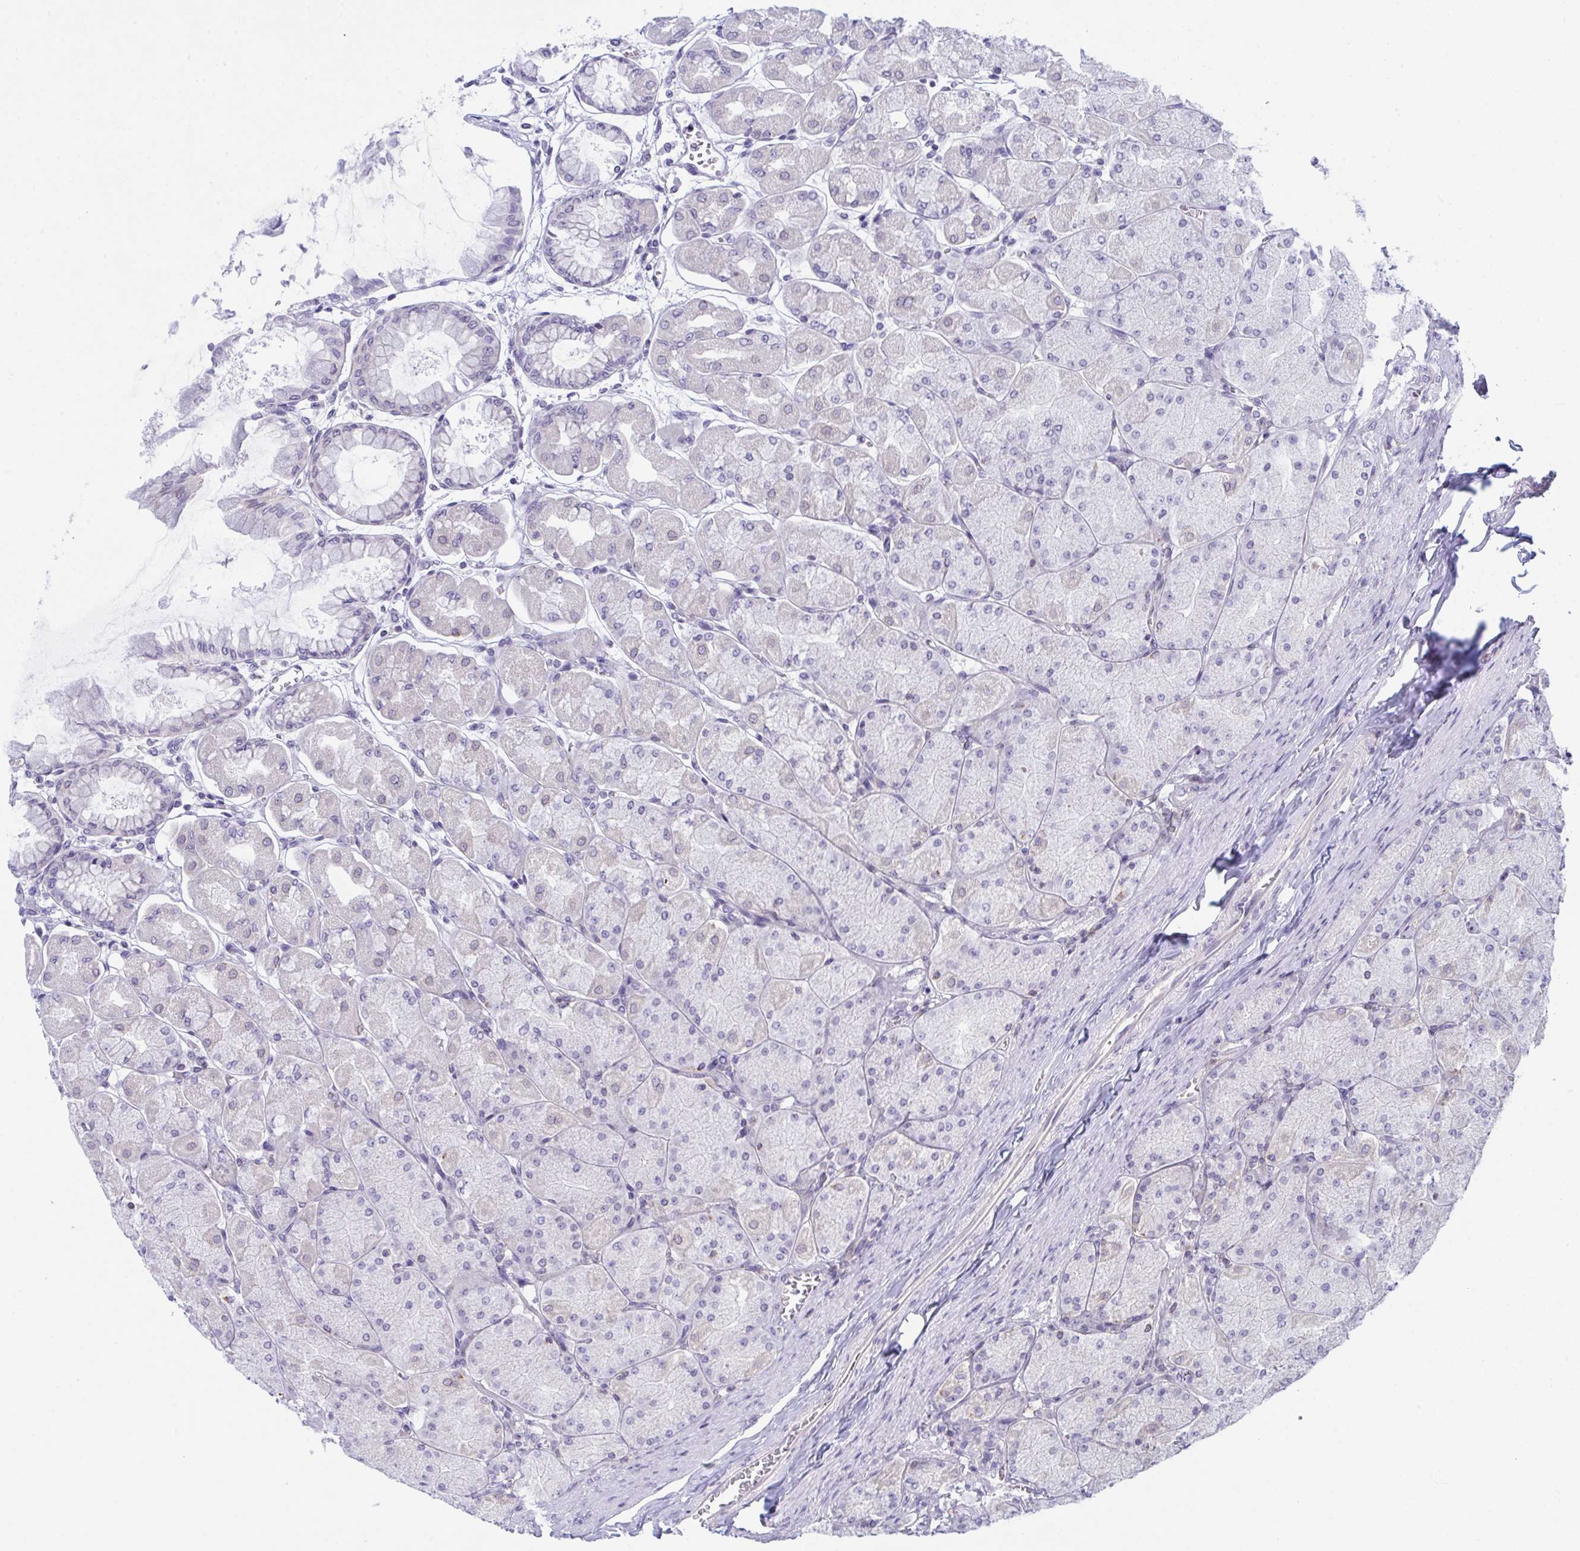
{"staining": {"intensity": "weak", "quantity": "<25%", "location": "cytoplasmic/membranous"}, "tissue": "stomach", "cell_type": "Glandular cells", "image_type": "normal", "snomed": [{"axis": "morphology", "description": "Normal tissue, NOS"}, {"axis": "topography", "description": "Stomach, upper"}], "caption": "The photomicrograph demonstrates no significant positivity in glandular cells of stomach.", "gene": "TANK", "patient": {"sex": "female", "age": 56}}